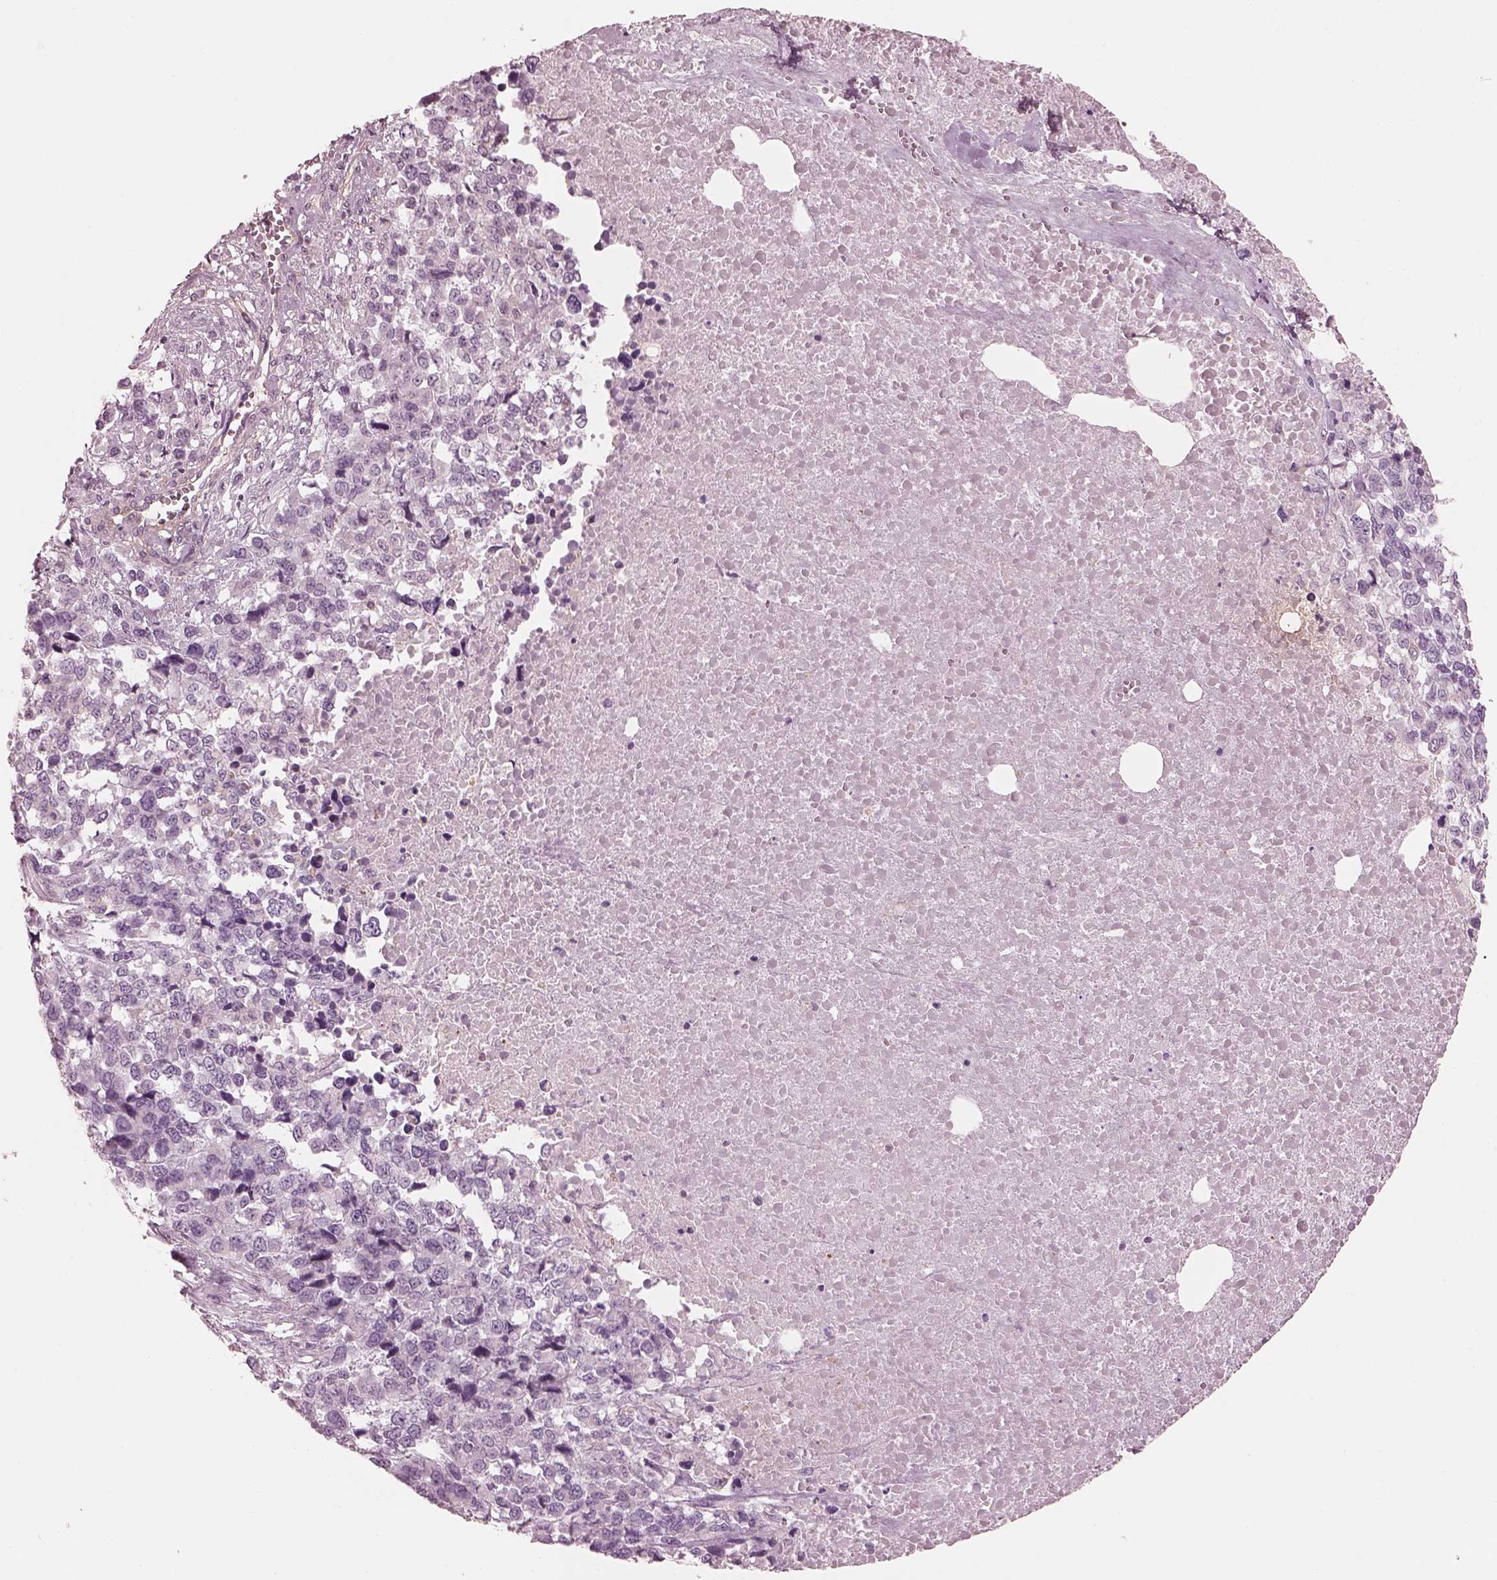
{"staining": {"intensity": "negative", "quantity": "none", "location": "none"}, "tissue": "melanoma", "cell_type": "Tumor cells", "image_type": "cancer", "snomed": [{"axis": "morphology", "description": "Malignant melanoma, Metastatic site"}, {"axis": "topography", "description": "Skin"}], "caption": "Melanoma stained for a protein using immunohistochemistry (IHC) reveals no expression tumor cells.", "gene": "ELAPOR1", "patient": {"sex": "male", "age": 84}}